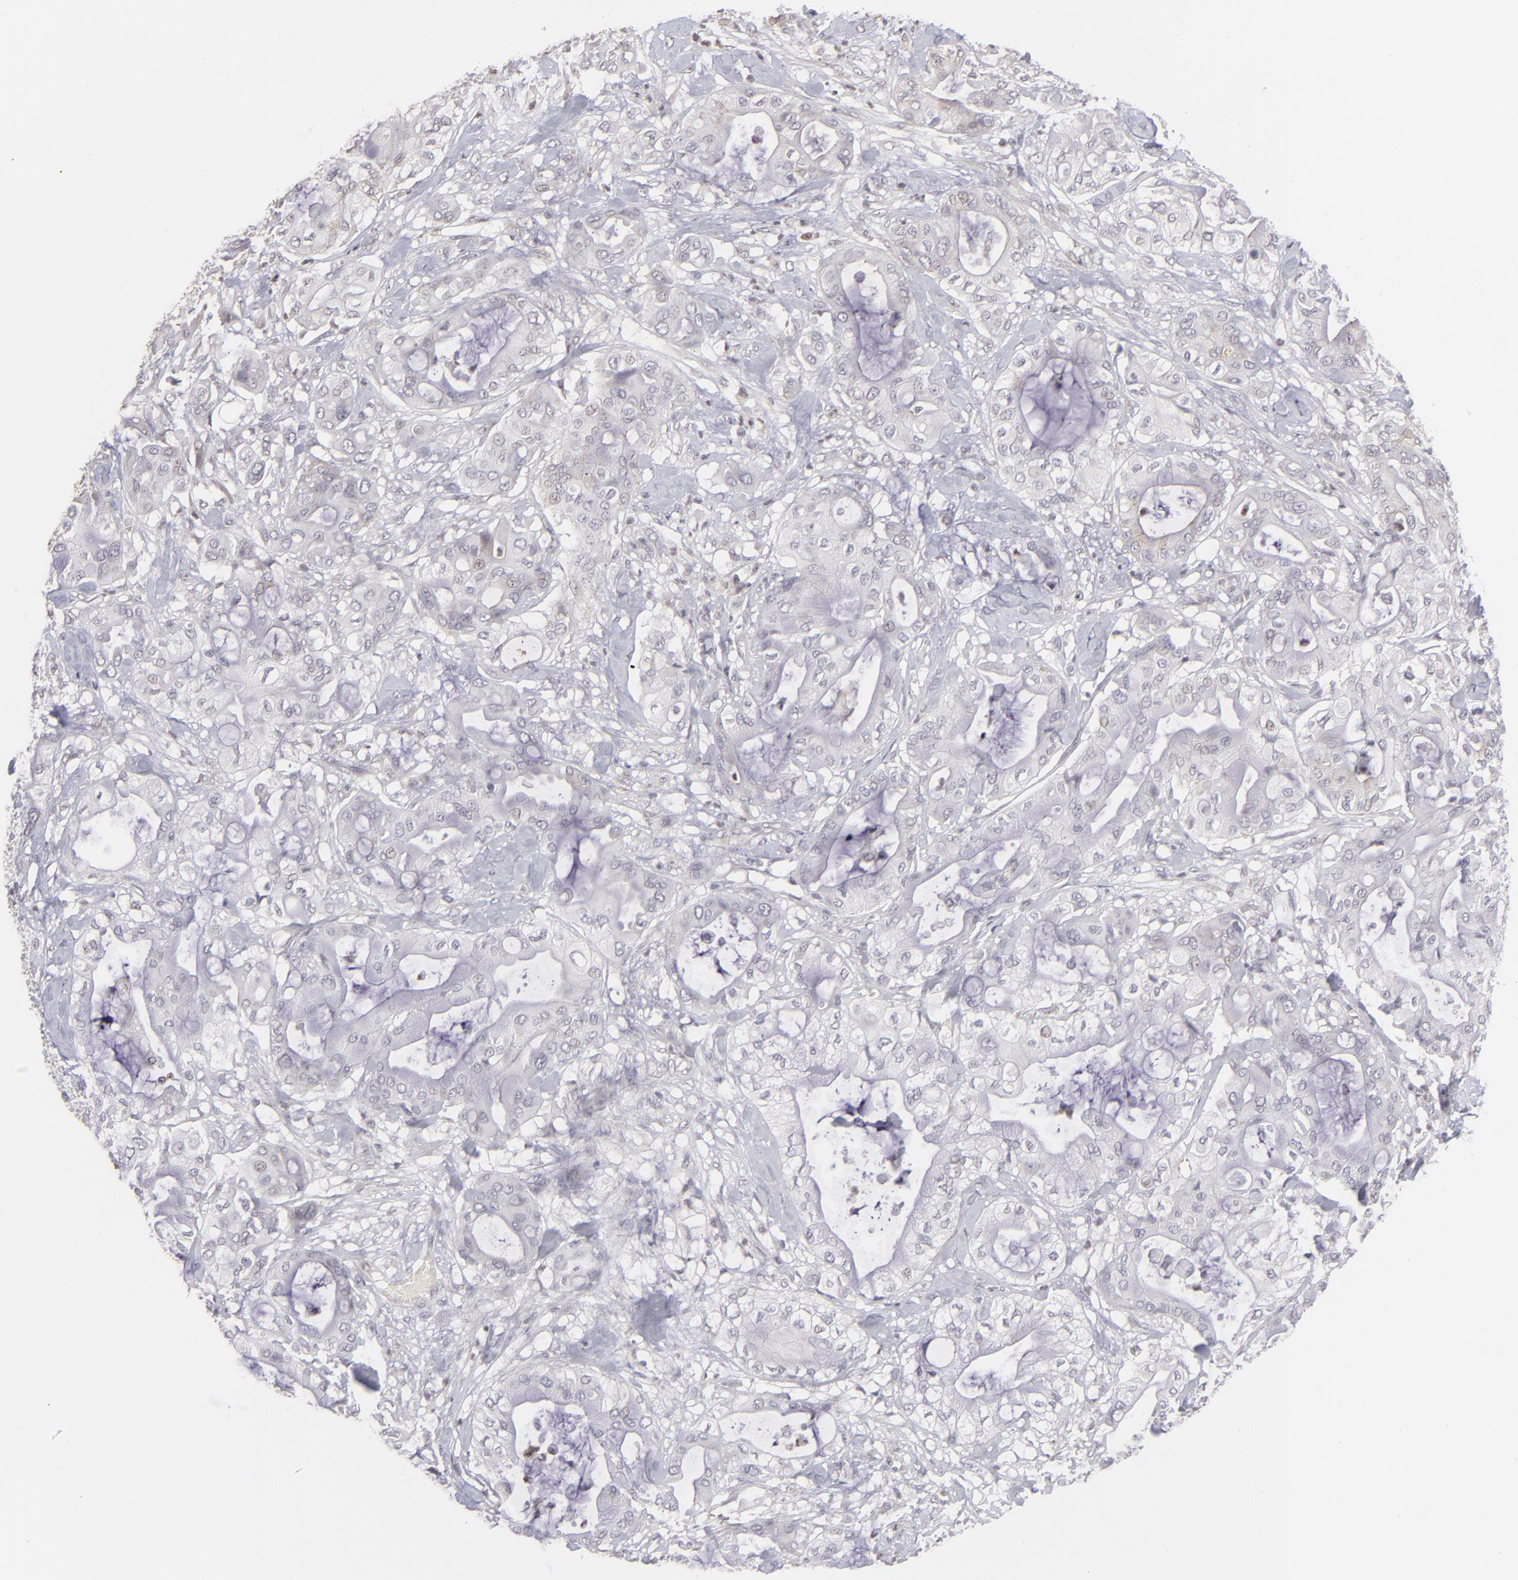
{"staining": {"intensity": "negative", "quantity": "none", "location": "none"}, "tissue": "pancreatic cancer", "cell_type": "Tumor cells", "image_type": "cancer", "snomed": [{"axis": "morphology", "description": "Adenocarcinoma, NOS"}, {"axis": "morphology", "description": "Adenocarcinoma, metastatic, NOS"}, {"axis": "topography", "description": "Lymph node"}, {"axis": "topography", "description": "Pancreas"}, {"axis": "topography", "description": "Duodenum"}], "caption": "A histopathology image of human pancreatic metastatic adenocarcinoma is negative for staining in tumor cells. (DAB (3,3'-diaminobenzidine) IHC with hematoxylin counter stain).", "gene": "CLDN2", "patient": {"sex": "female", "age": 64}}